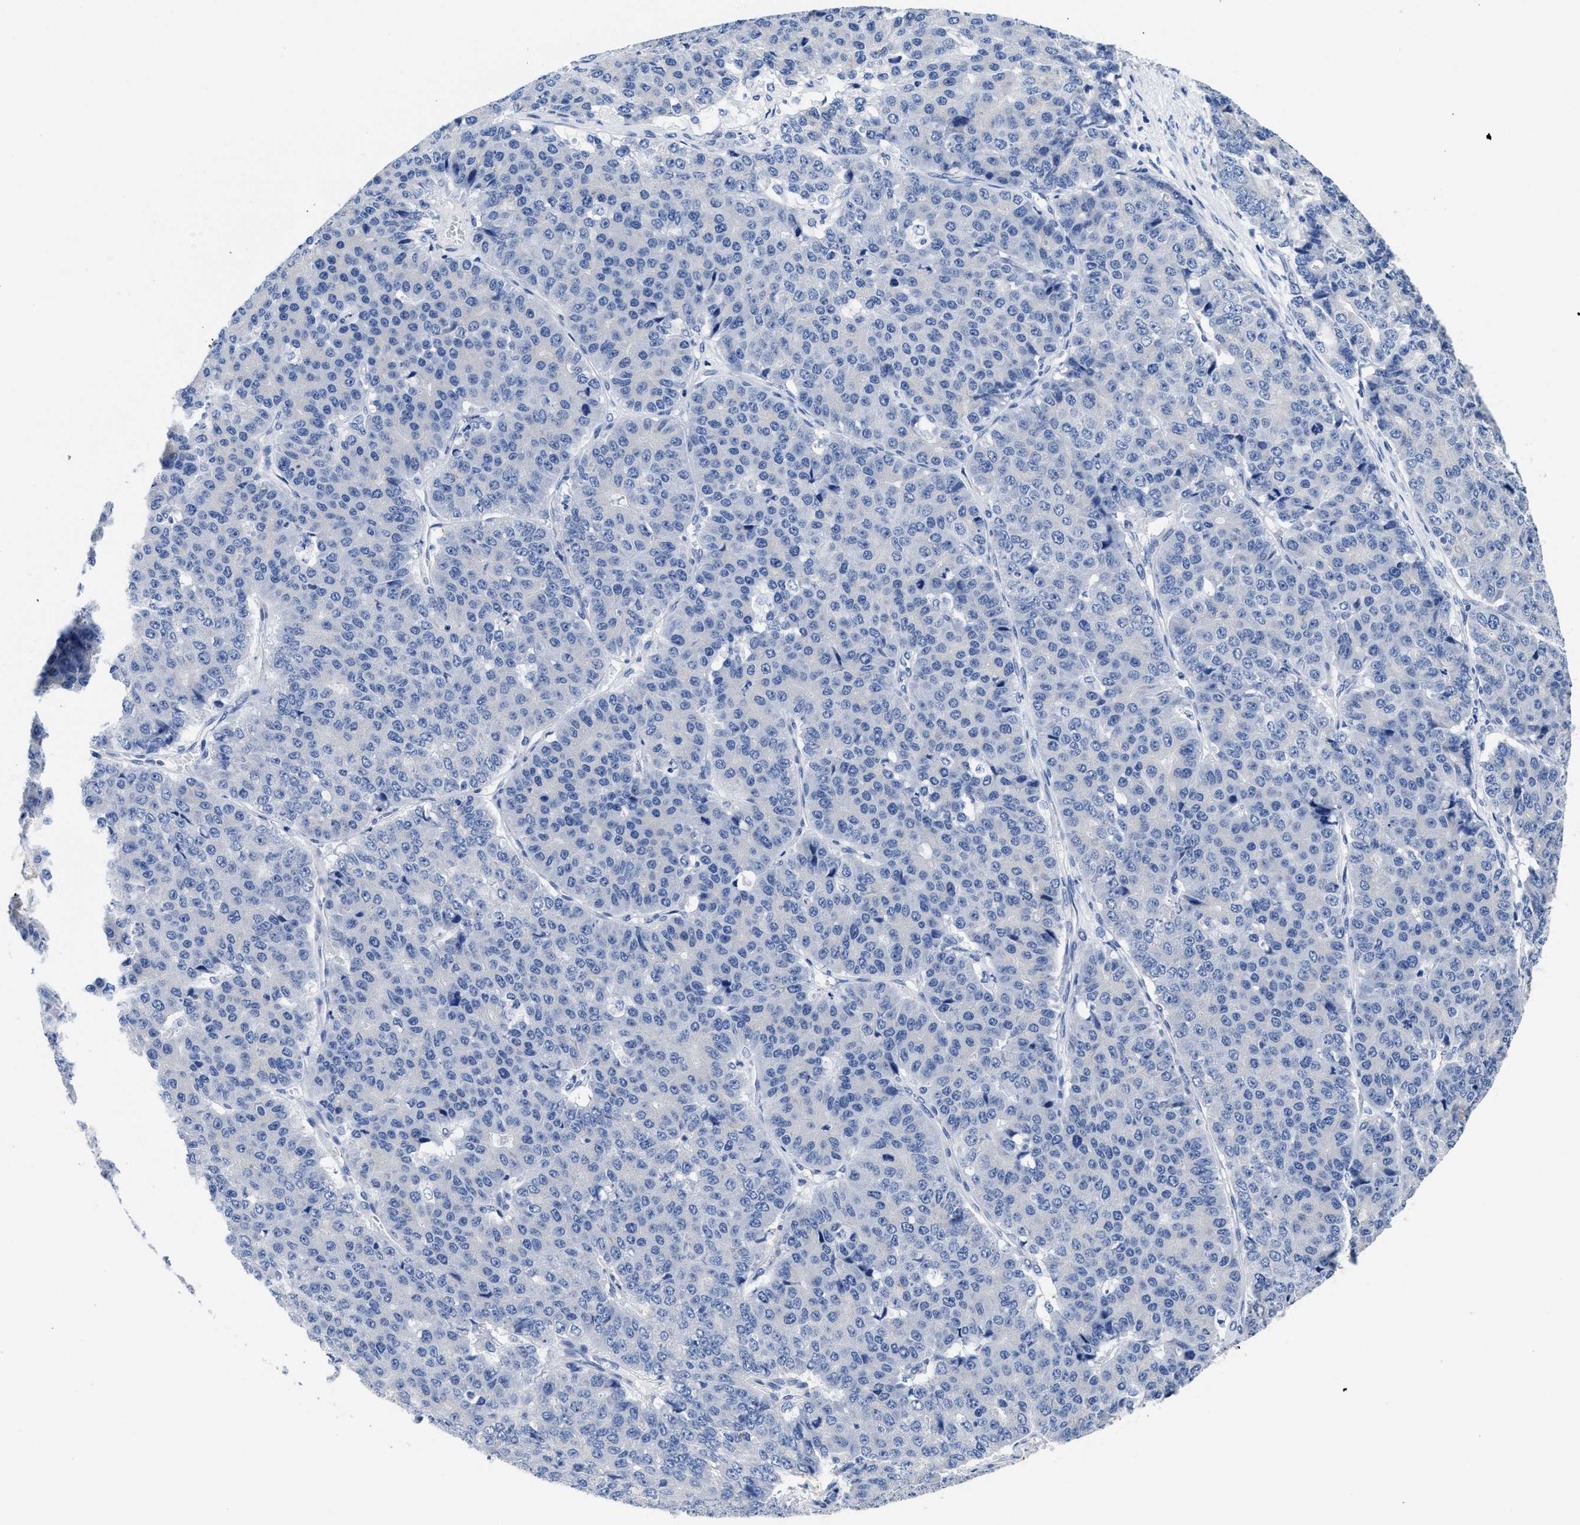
{"staining": {"intensity": "negative", "quantity": "none", "location": "none"}, "tissue": "pancreatic cancer", "cell_type": "Tumor cells", "image_type": "cancer", "snomed": [{"axis": "morphology", "description": "Adenocarcinoma, NOS"}, {"axis": "topography", "description": "Pancreas"}], "caption": "Immunohistochemical staining of human pancreatic cancer exhibits no significant staining in tumor cells.", "gene": "HOOK1", "patient": {"sex": "male", "age": 50}}